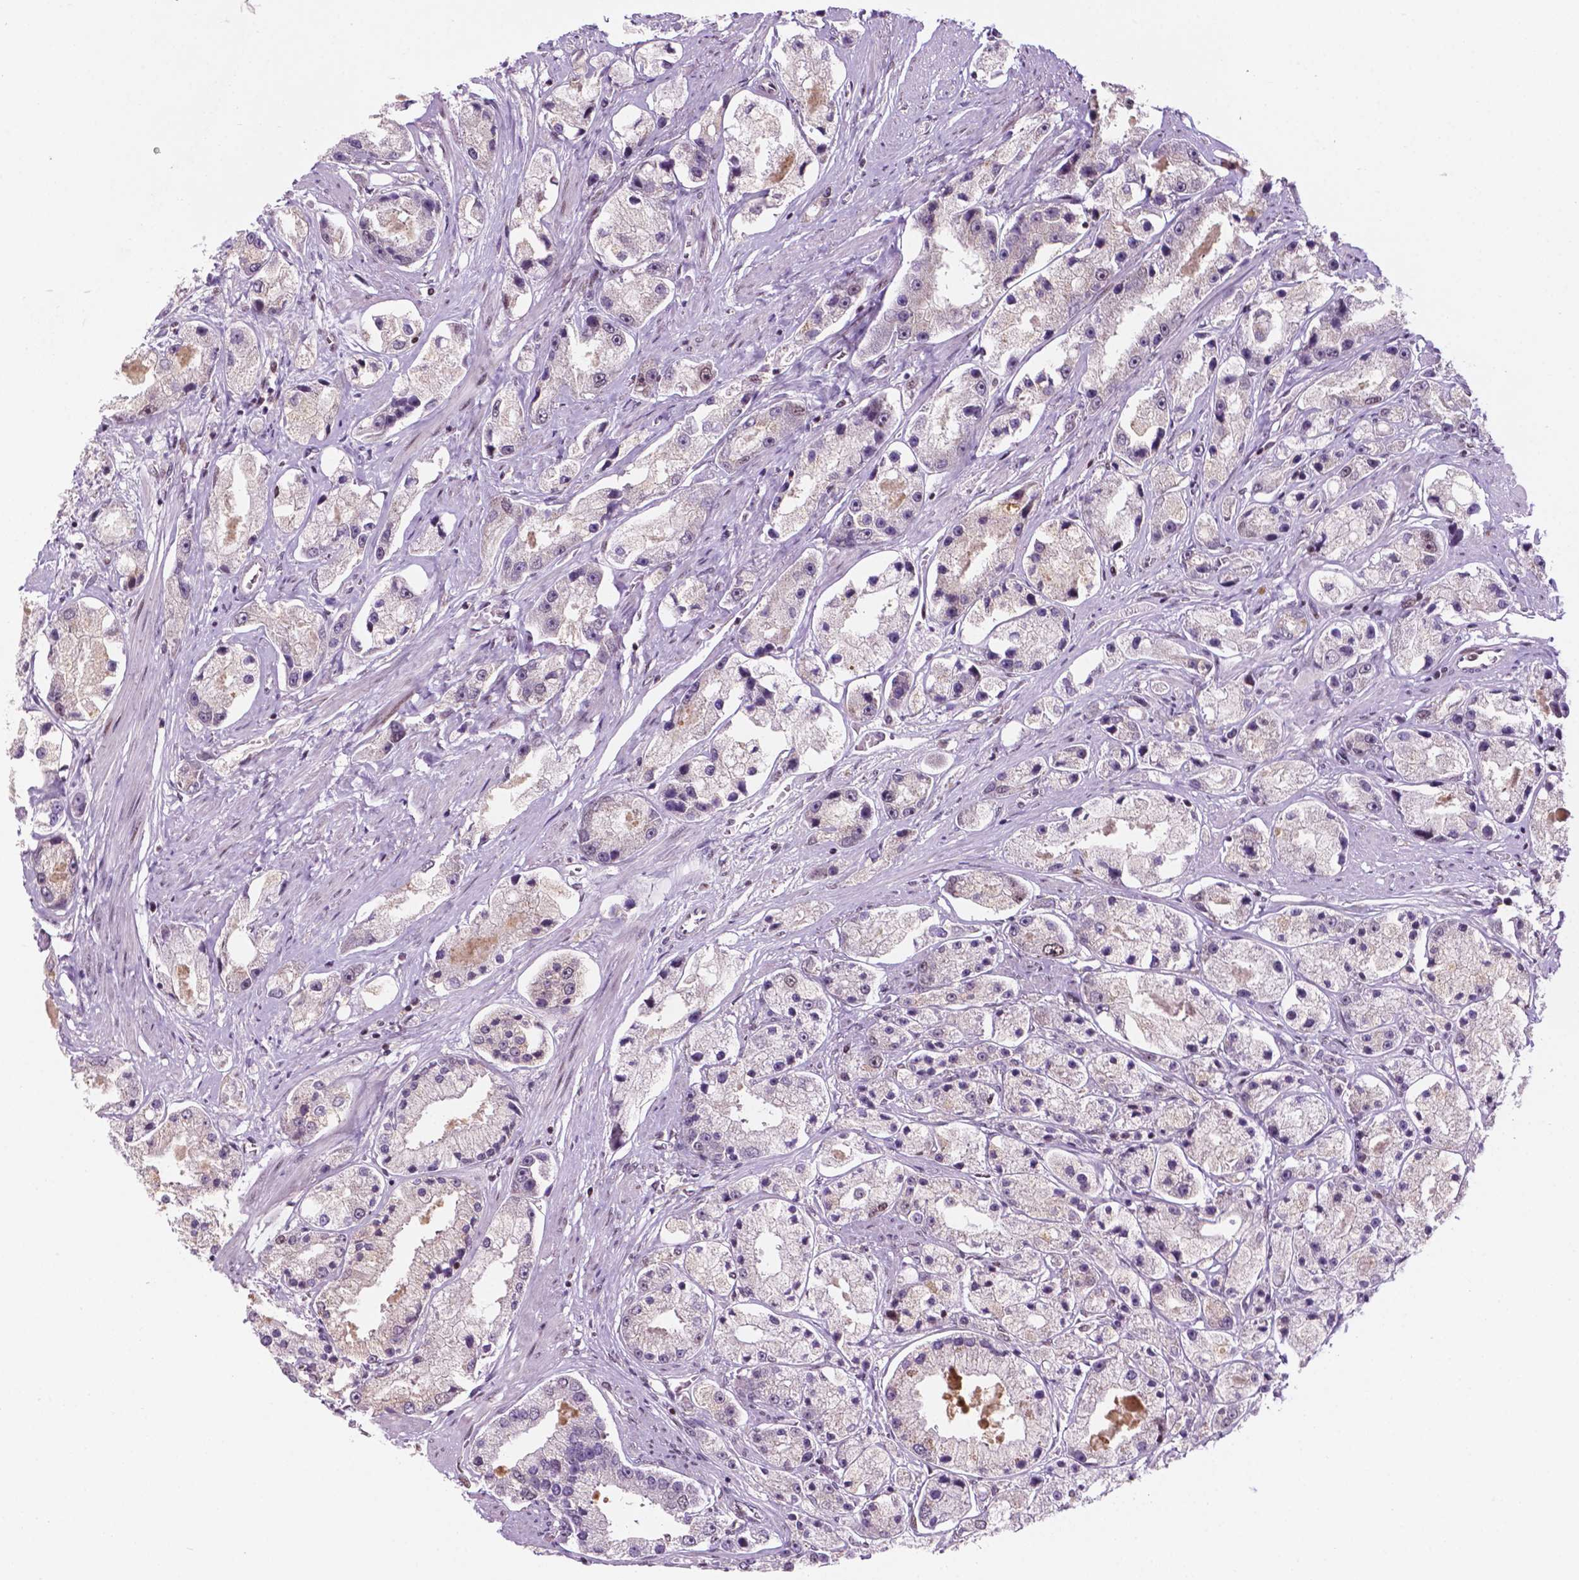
{"staining": {"intensity": "negative", "quantity": "none", "location": "none"}, "tissue": "prostate cancer", "cell_type": "Tumor cells", "image_type": "cancer", "snomed": [{"axis": "morphology", "description": "Adenocarcinoma, High grade"}, {"axis": "topography", "description": "Prostate"}], "caption": "Immunohistochemical staining of human high-grade adenocarcinoma (prostate) reveals no significant expression in tumor cells.", "gene": "PER2", "patient": {"sex": "male", "age": 67}}